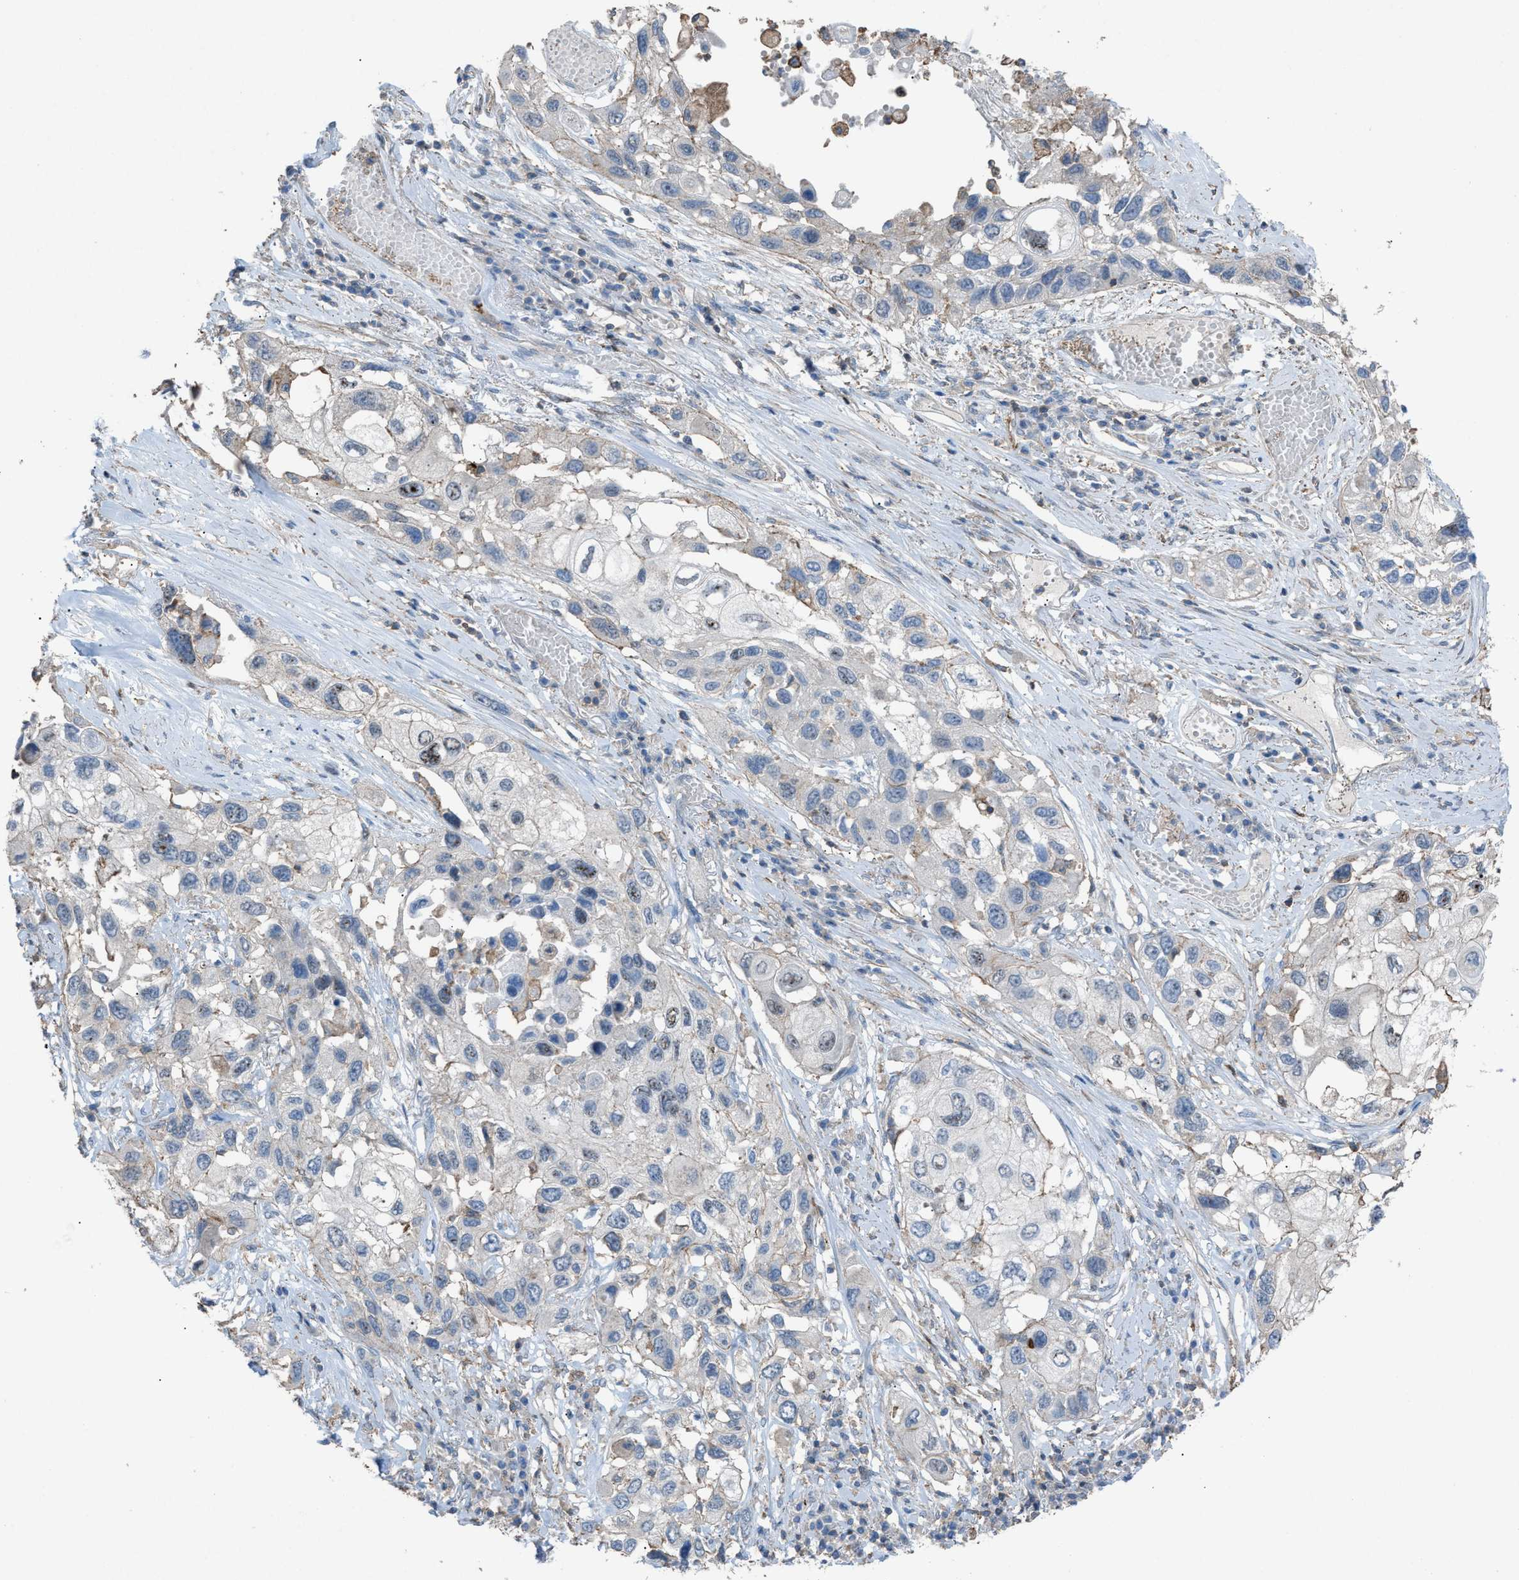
{"staining": {"intensity": "negative", "quantity": "none", "location": "none"}, "tissue": "lung cancer", "cell_type": "Tumor cells", "image_type": "cancer", "snomed": [{"axis": "morphology", "description": "Squamous cell carcinoma, NOS"}, {"axis": "topography", "description": "Lung"}], "caption": "There is no significant positivity in tumor cells of lung cancer (squamous cell carcinoma). (DAB (3,3'-diaminobenzidine) immunohistochemistry, high magnification).", "gene": "NCK2", "patient": {"sex": "male", "age": 71}}